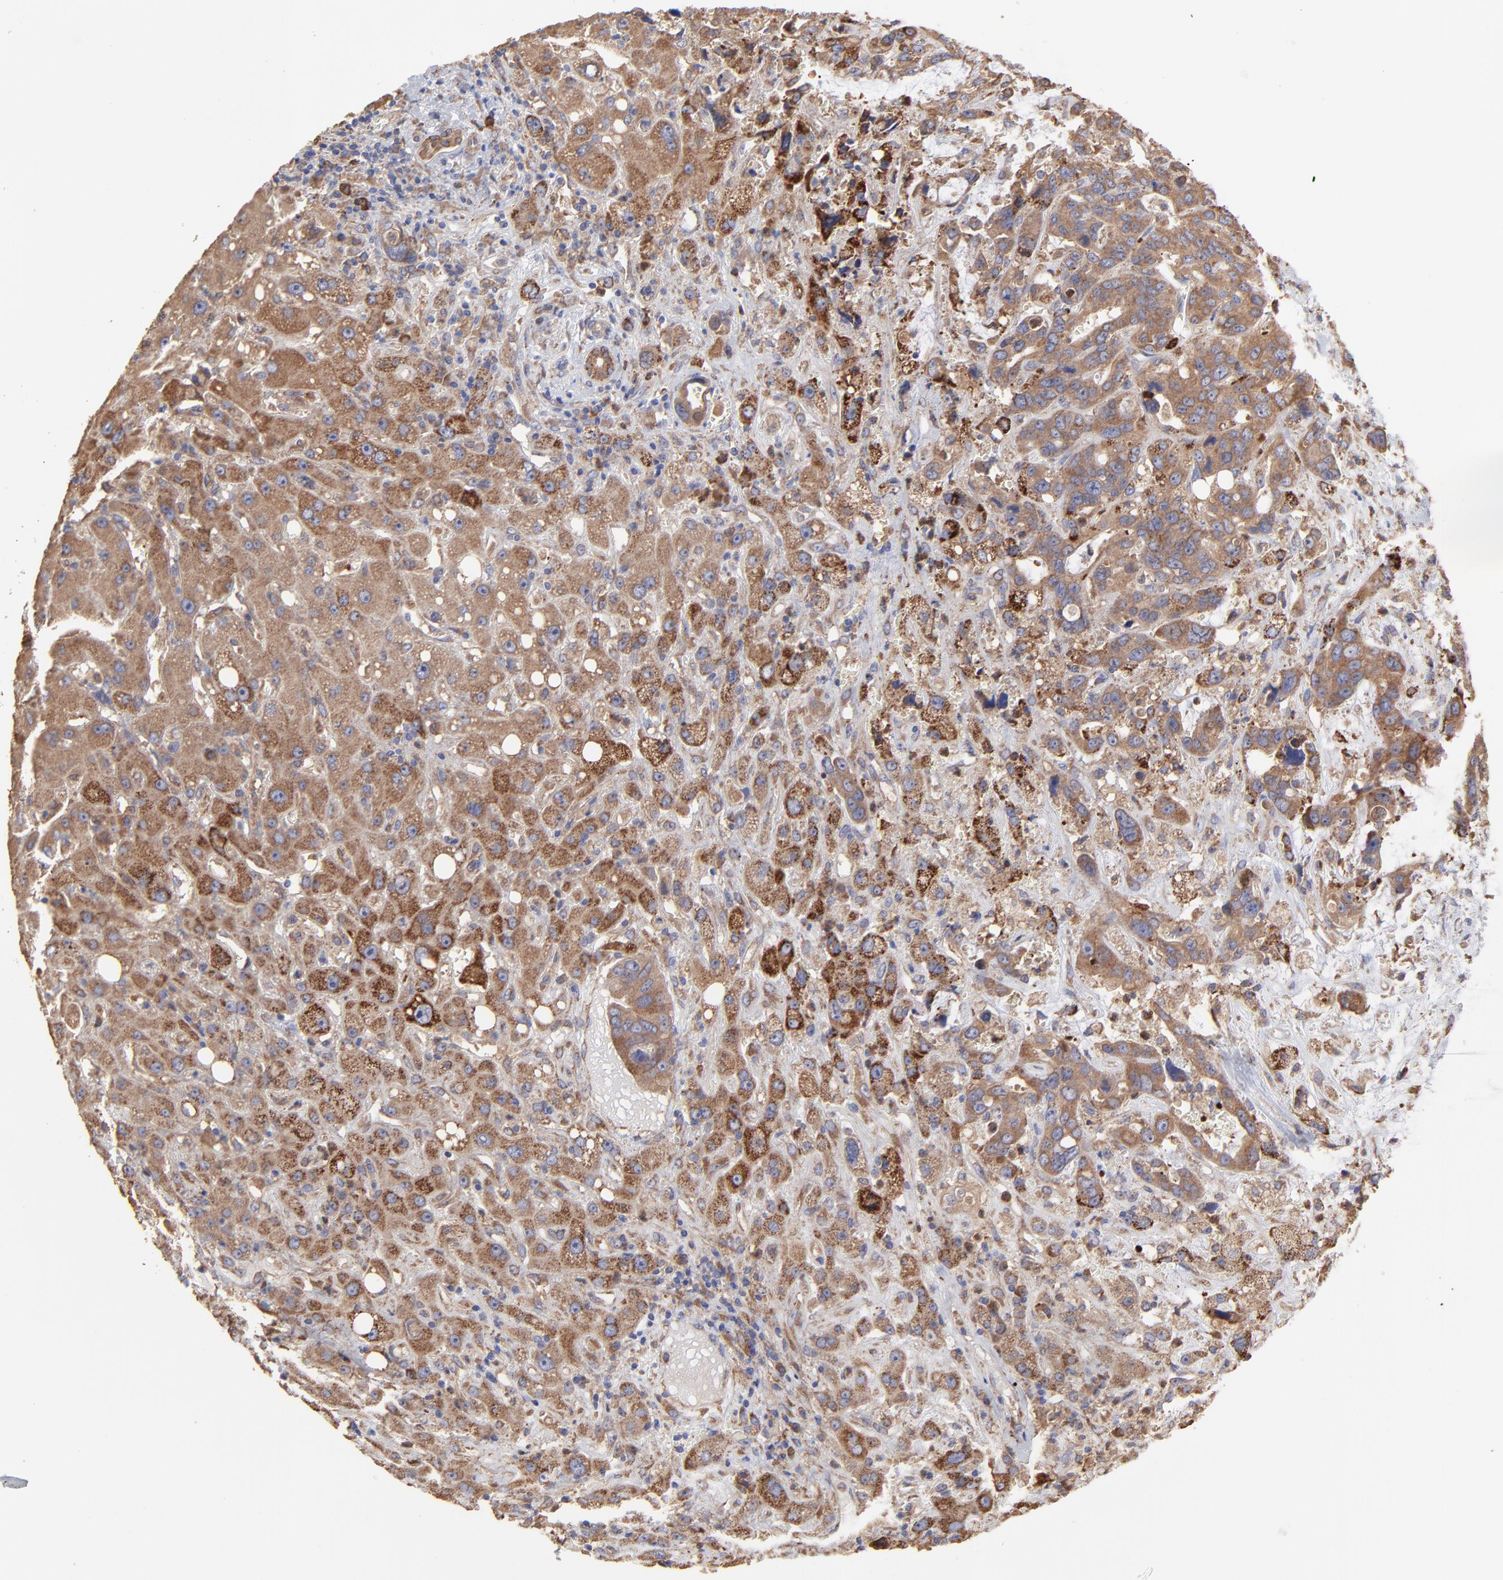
{"staining": {"intensity": "moderate", "quantity": ">75%", "location": "cytoplasmic/membranous"}, "tissue": "liver cancer", "cell_type": "Tumor cells", "image_type": "cancer", "snomed": [{"axis": "morphology", "description": "Cholangiocarcinoma"}, {"axis": "topography", "description": "Liver"}], "caption": "Human liver cancer stained for a protein (brown) reveals moderate cytoplasmic/membranous positive expression in approximately >75% of tumor cells.", "gene": "PFKM", "patient": {"sex": "female", "age": 65}}